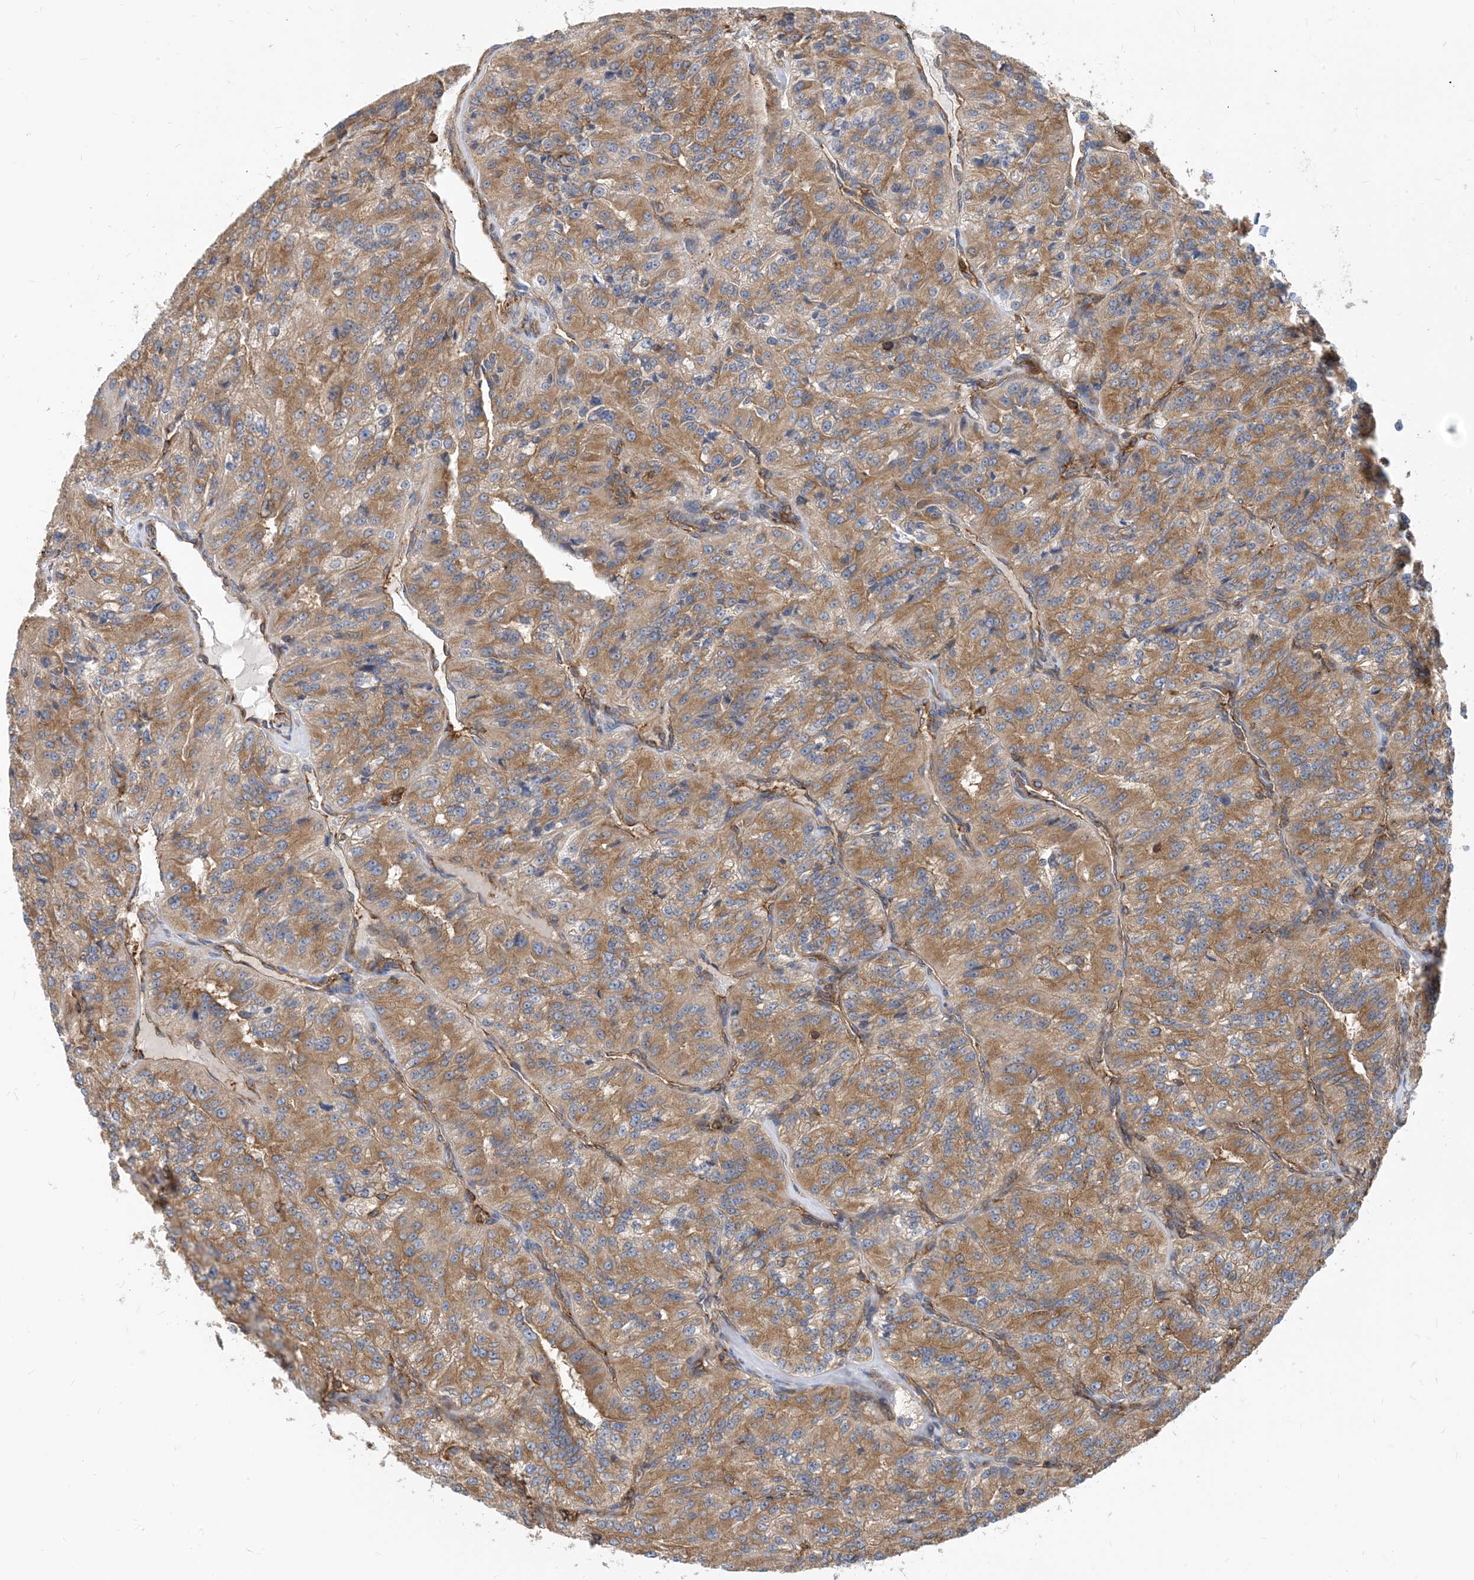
{"staining": {"intensity": "moderate", "quantity": ">75%", "location": "cytoplasmic/membranous"}, "tissue": "renal cancer", "cell_type": "Tumor cells", "image_type": "cancer", "snomed": [{"axis": "morphology", "description": "Adenocarcinoma, NOS"}, {"axis": "topography", "description": "Kidney"}], "caption": "Protein staining of renal cancer (adenocarcinoma) tissue displays moderate cytoplasmic/membranous staining in approximately >75% of tumor cells. Using DAB (brown) and hematoxylin (blue) stains, captured at high magnification using brightfield microscopy.", "gene": "DYNC1LI1", "patient": {"sex": "female", "age": 63}}